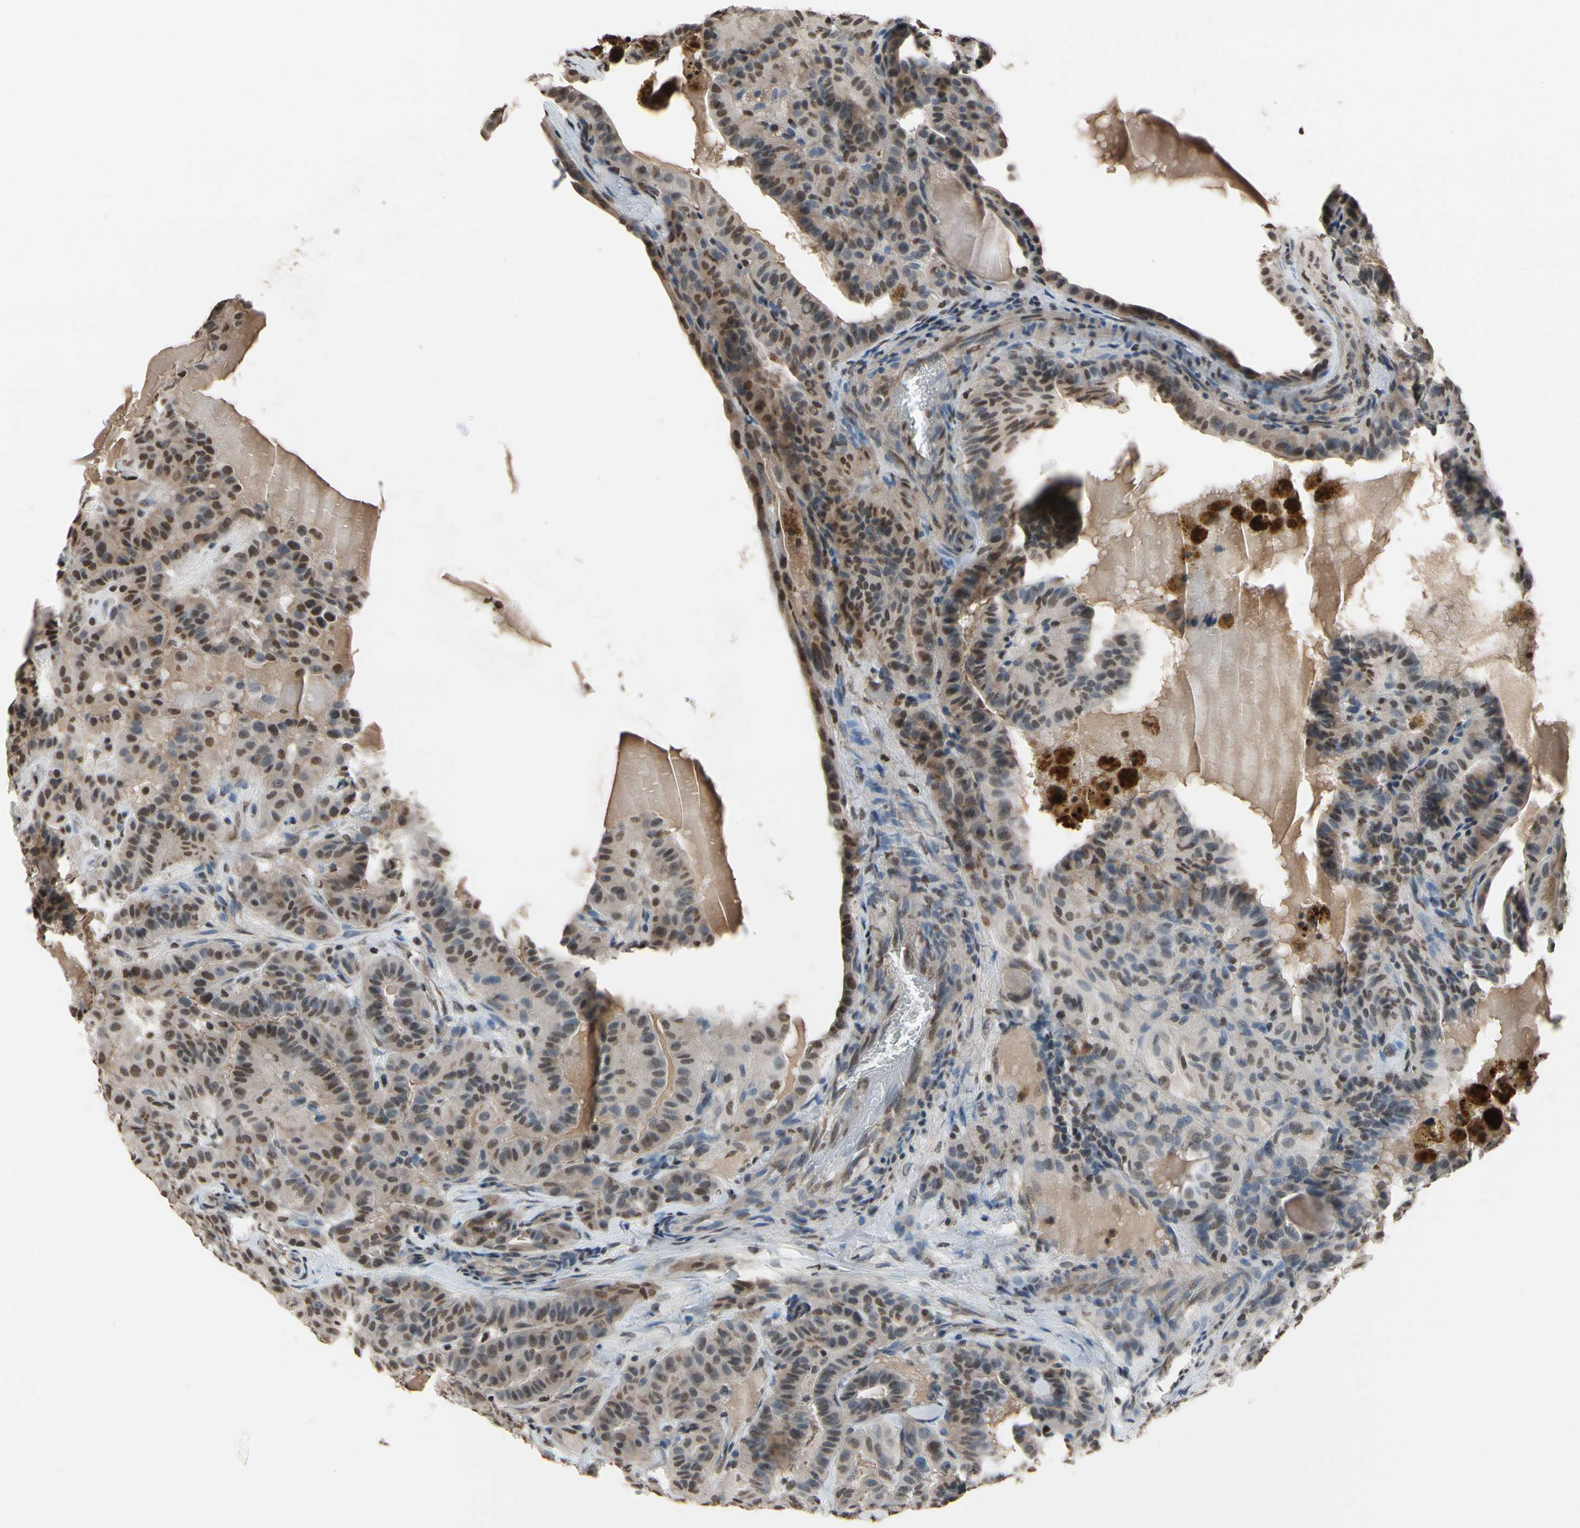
{"staining": {"intensity": "moderate", "quantity": "25%-75%", "location": "cytoplasmic/membranous,nuclear"}, "tissue": "thyroid cancer", "cell_type": "Tumor cells", "image_type": "cancer", "snomed": [{"axis": "morphology", "description": "Papillary adenocarcinoma, NOS"}, {"axis": "topography", "description": "Thyroid gland"}], "caption": "A high-resolution photomicrograph shows immunohistochemistry (IHC) staining of thyroid papillary adenocarcinoma, which shows moderate cytoplasmic/membranous and nuclear positivity in about 25%-75% of tumor cells. (DAB IHC, brown staining for protein, blue staining for nuclei).", "gene": "HIPK2", "patient": {"sex": "male", "age": 77}}